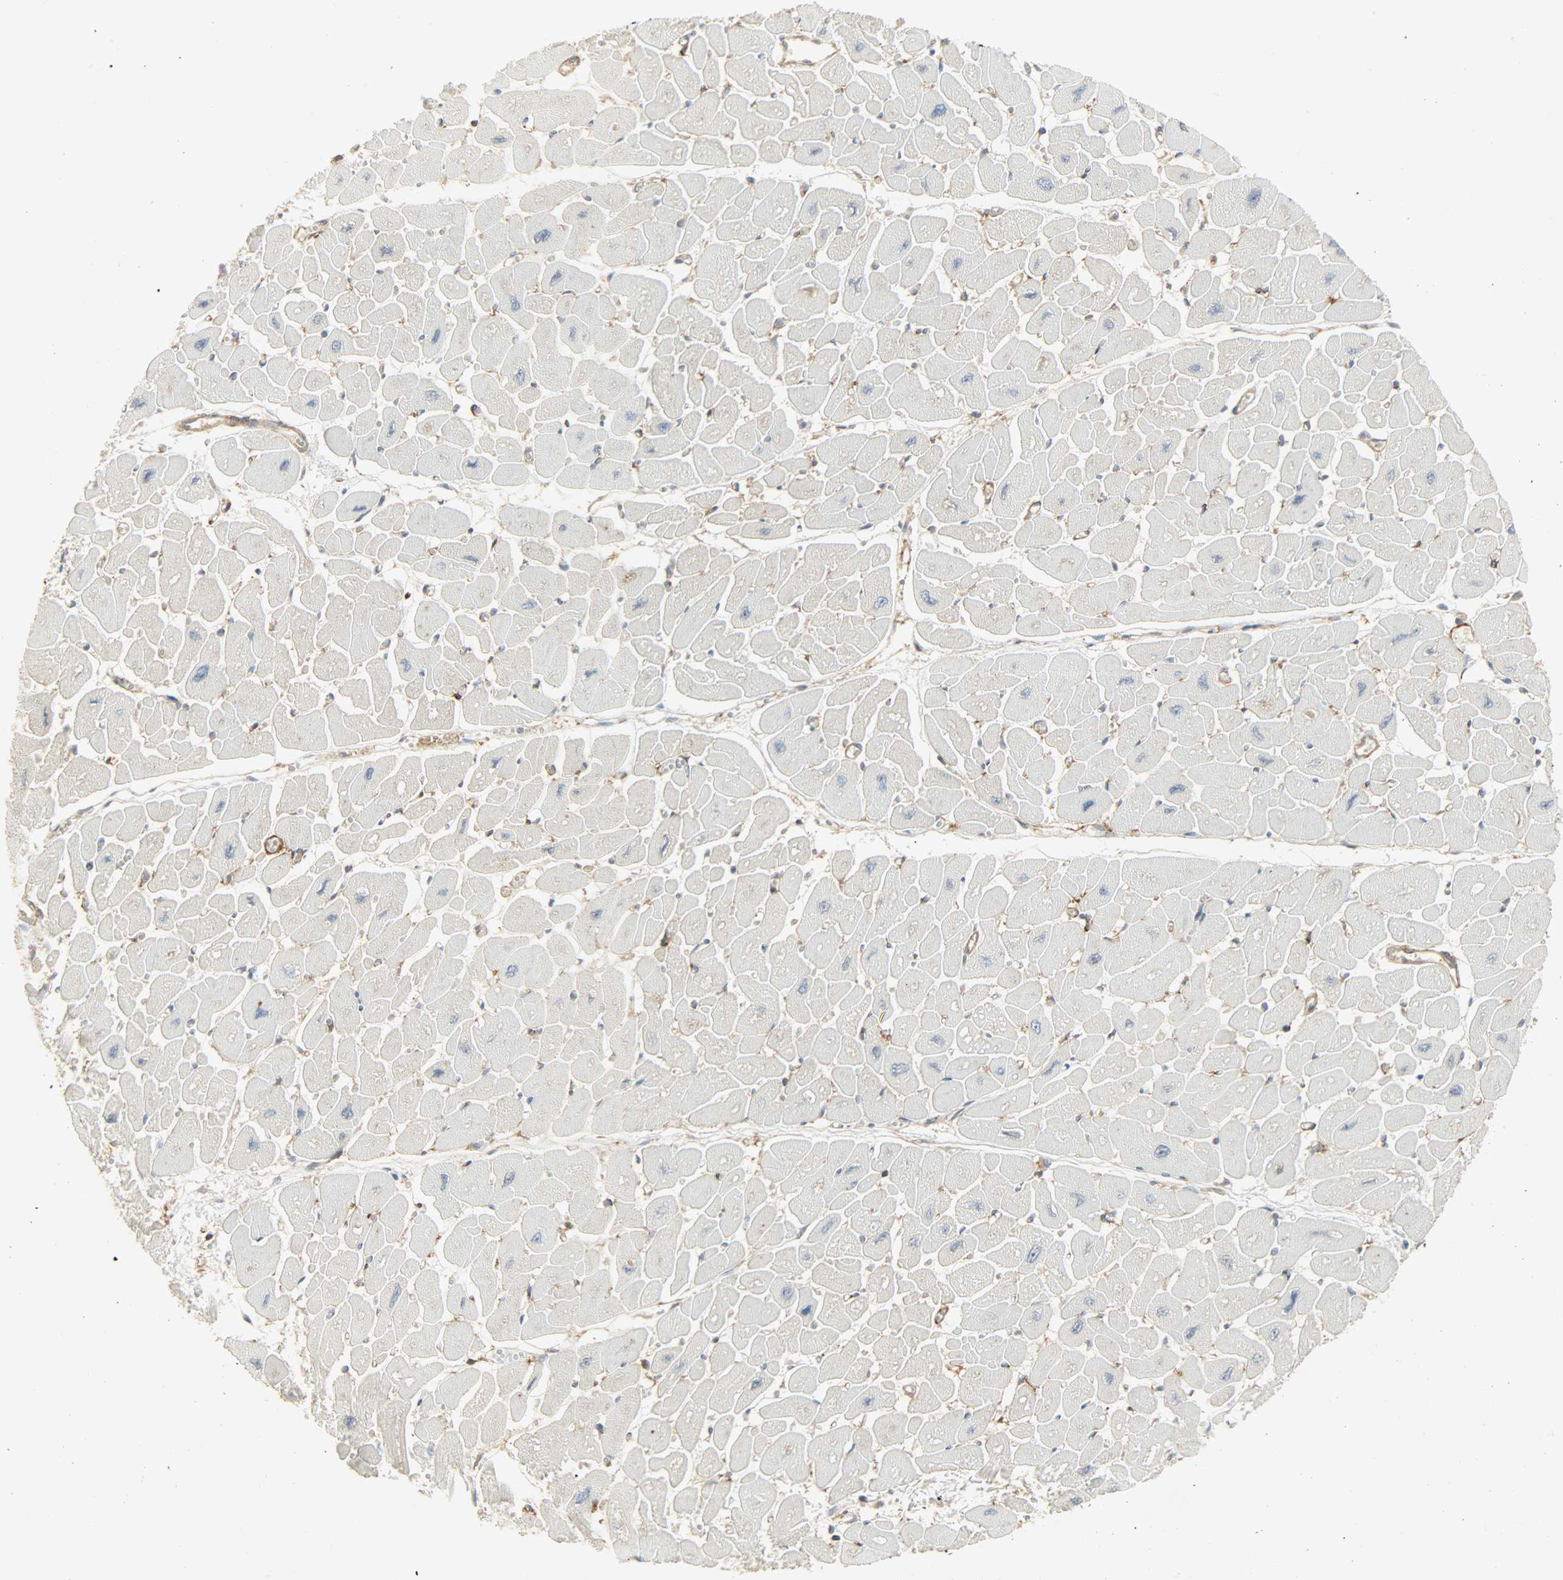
{"staining": {"intensity": "negative", "quantity": "none", "location": "none"}, "tissue": "heart muscle", "cell_type": "Cardiomyocytes", "image_type": "normal", "snomed": [{"axis": "morphology", "description": "Normal tissue, NOS"}, {"axis": "topography", "description": "Heart"}], "caption": "DAB immunohistochemical staining of normal human heart muscle displays no significant positivity in cardiomyocytes.", "gene": "ENPEP", "patient": {"sex": "female", "age": 54}}